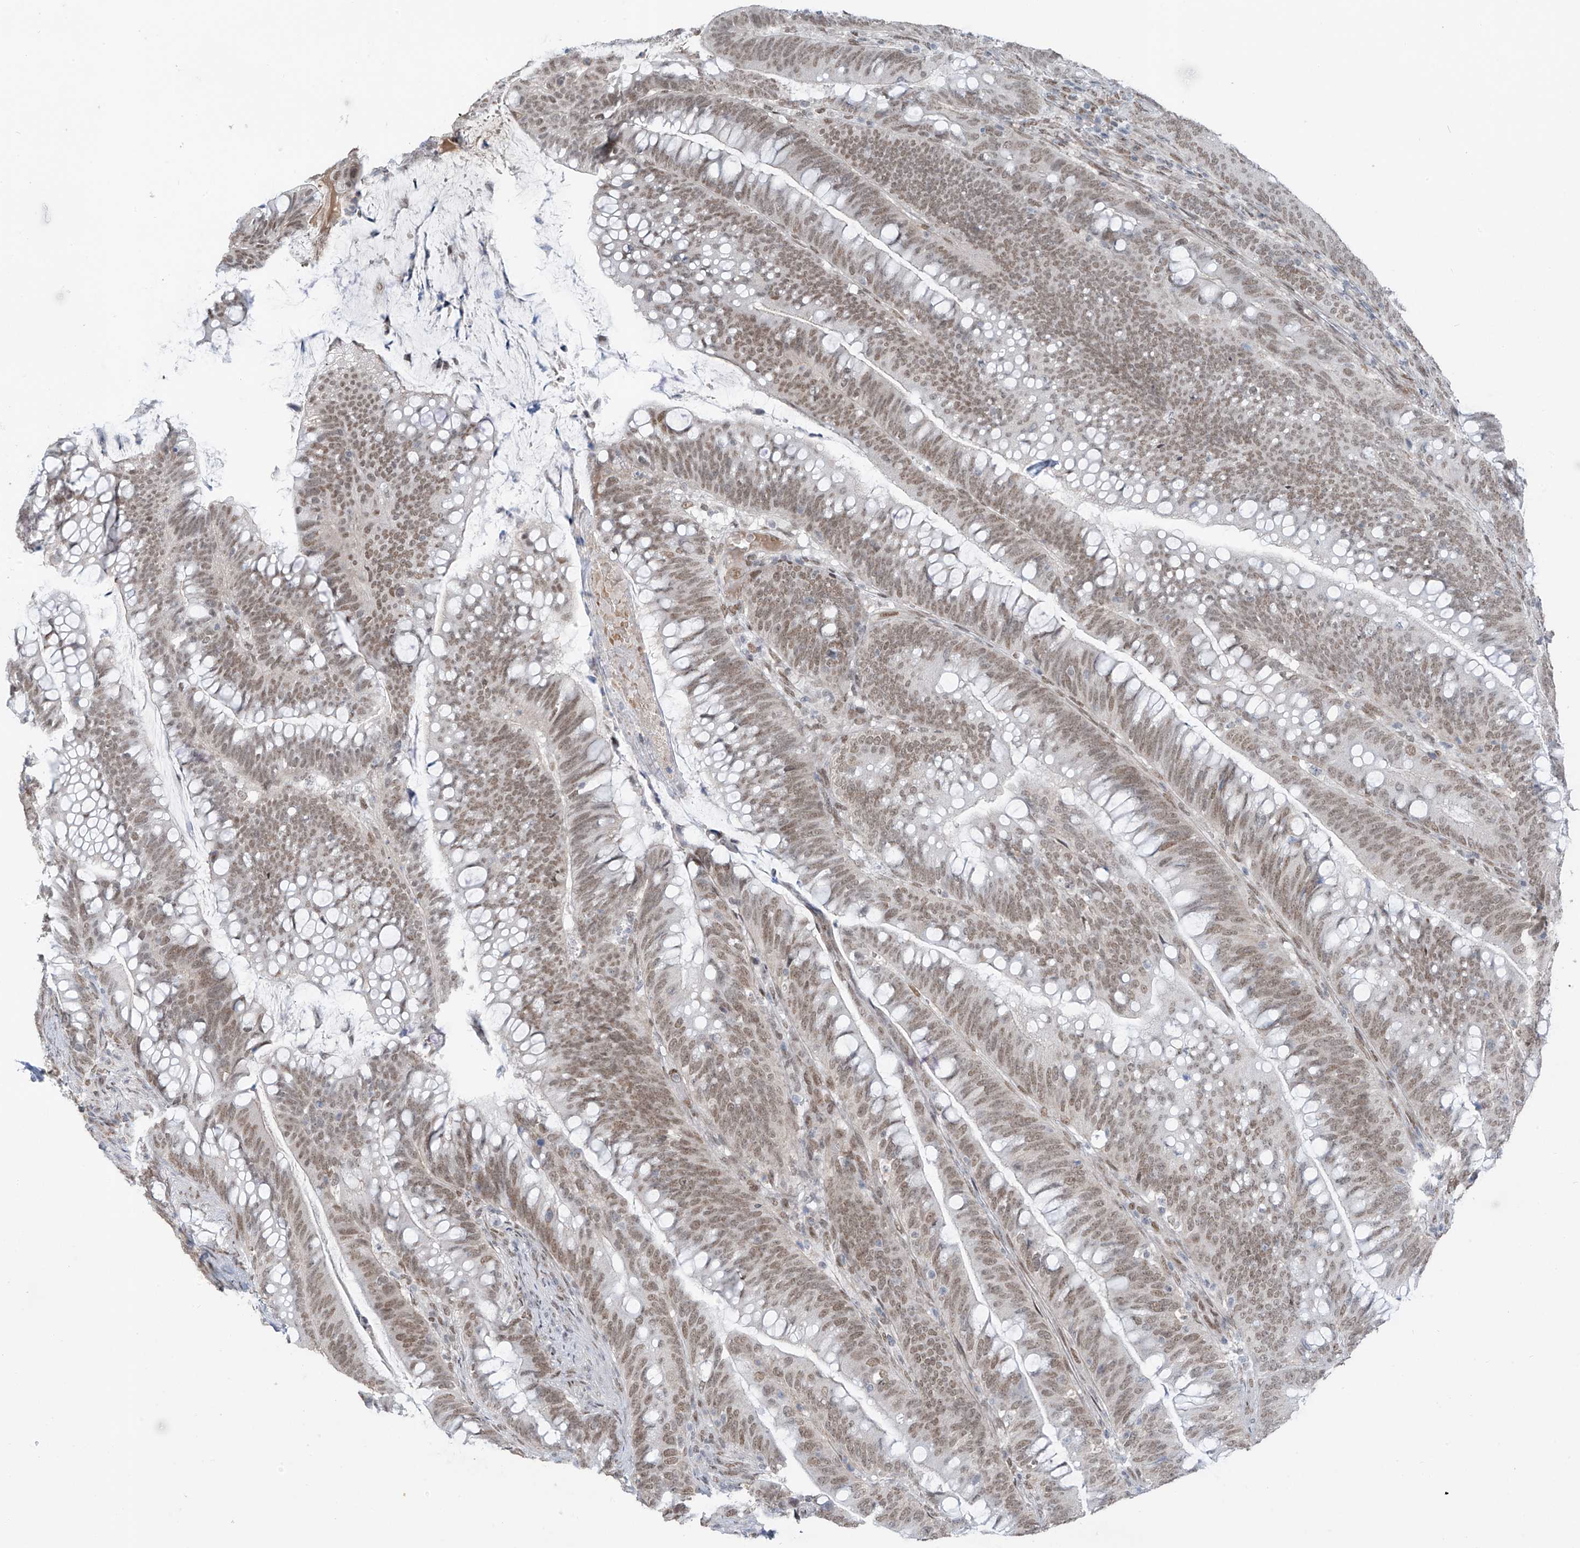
{"staining": {"intensity": "moderate", "quantity": ">75%", "location": "nuclear"}, "tissue": "colorectal cancer", "cell_type": "Tumor cells", "image_type": "cancer", "snomed": [{"axis": "morphology", "description": "Adenocarcinoma, NOS"}, {"axis": "topography", "description": "Colon"}], "caption": "Tumor cells display moderate nuclear positivity in about >75% of cells in adenocarcinoma (colorectal). The staining was performed using DAB, with brown indicating positive protein expression. Nuclei are stained blue with hematoxylin.", "gene": "MCM9", "patient": {"sex": "female", "age": 66}}